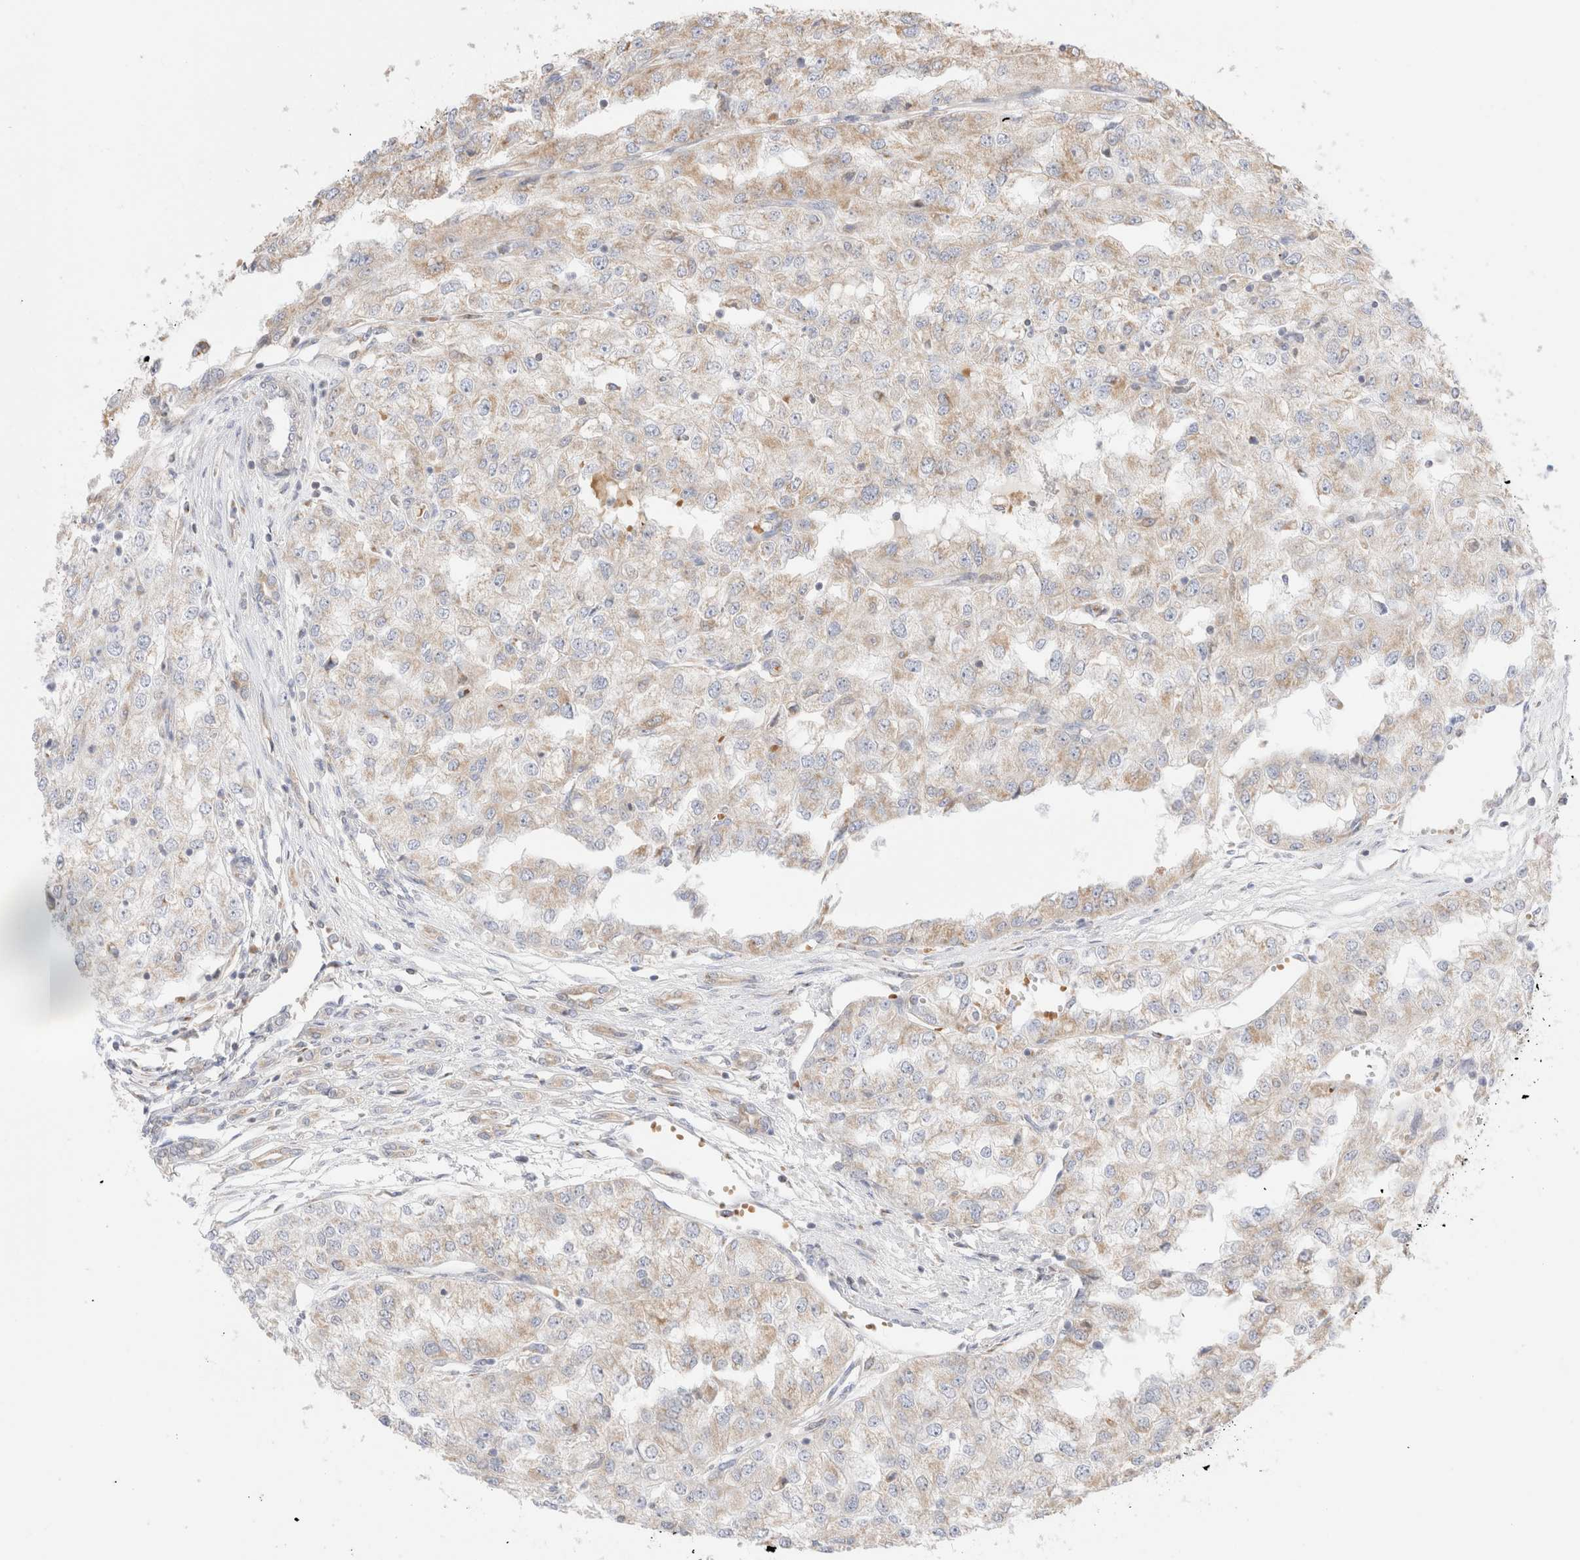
{"staining": {"intensity": "moderate", "quantity": "25%-75%", "location": "cytoplasmic/membranous"}, "tissue": "renal cancer", "cell_type": "Tumor cells", "image_type": "cancer", "snomed": [{"axis": "morphology", "description": "Adenocarcinoma, NOS"}, {"axis": "topography", "description": "Kidney"}], "caption": "DAB (3,3'-diaminobenzidine) immunohistochemical staining of human renal cancer shows moderate cytoplasmic/membranous protein positivity in approximately 25%-75% of tumor cells.", "gene": "TMPPE", "patient": {"sex": "female", "age": 54}}